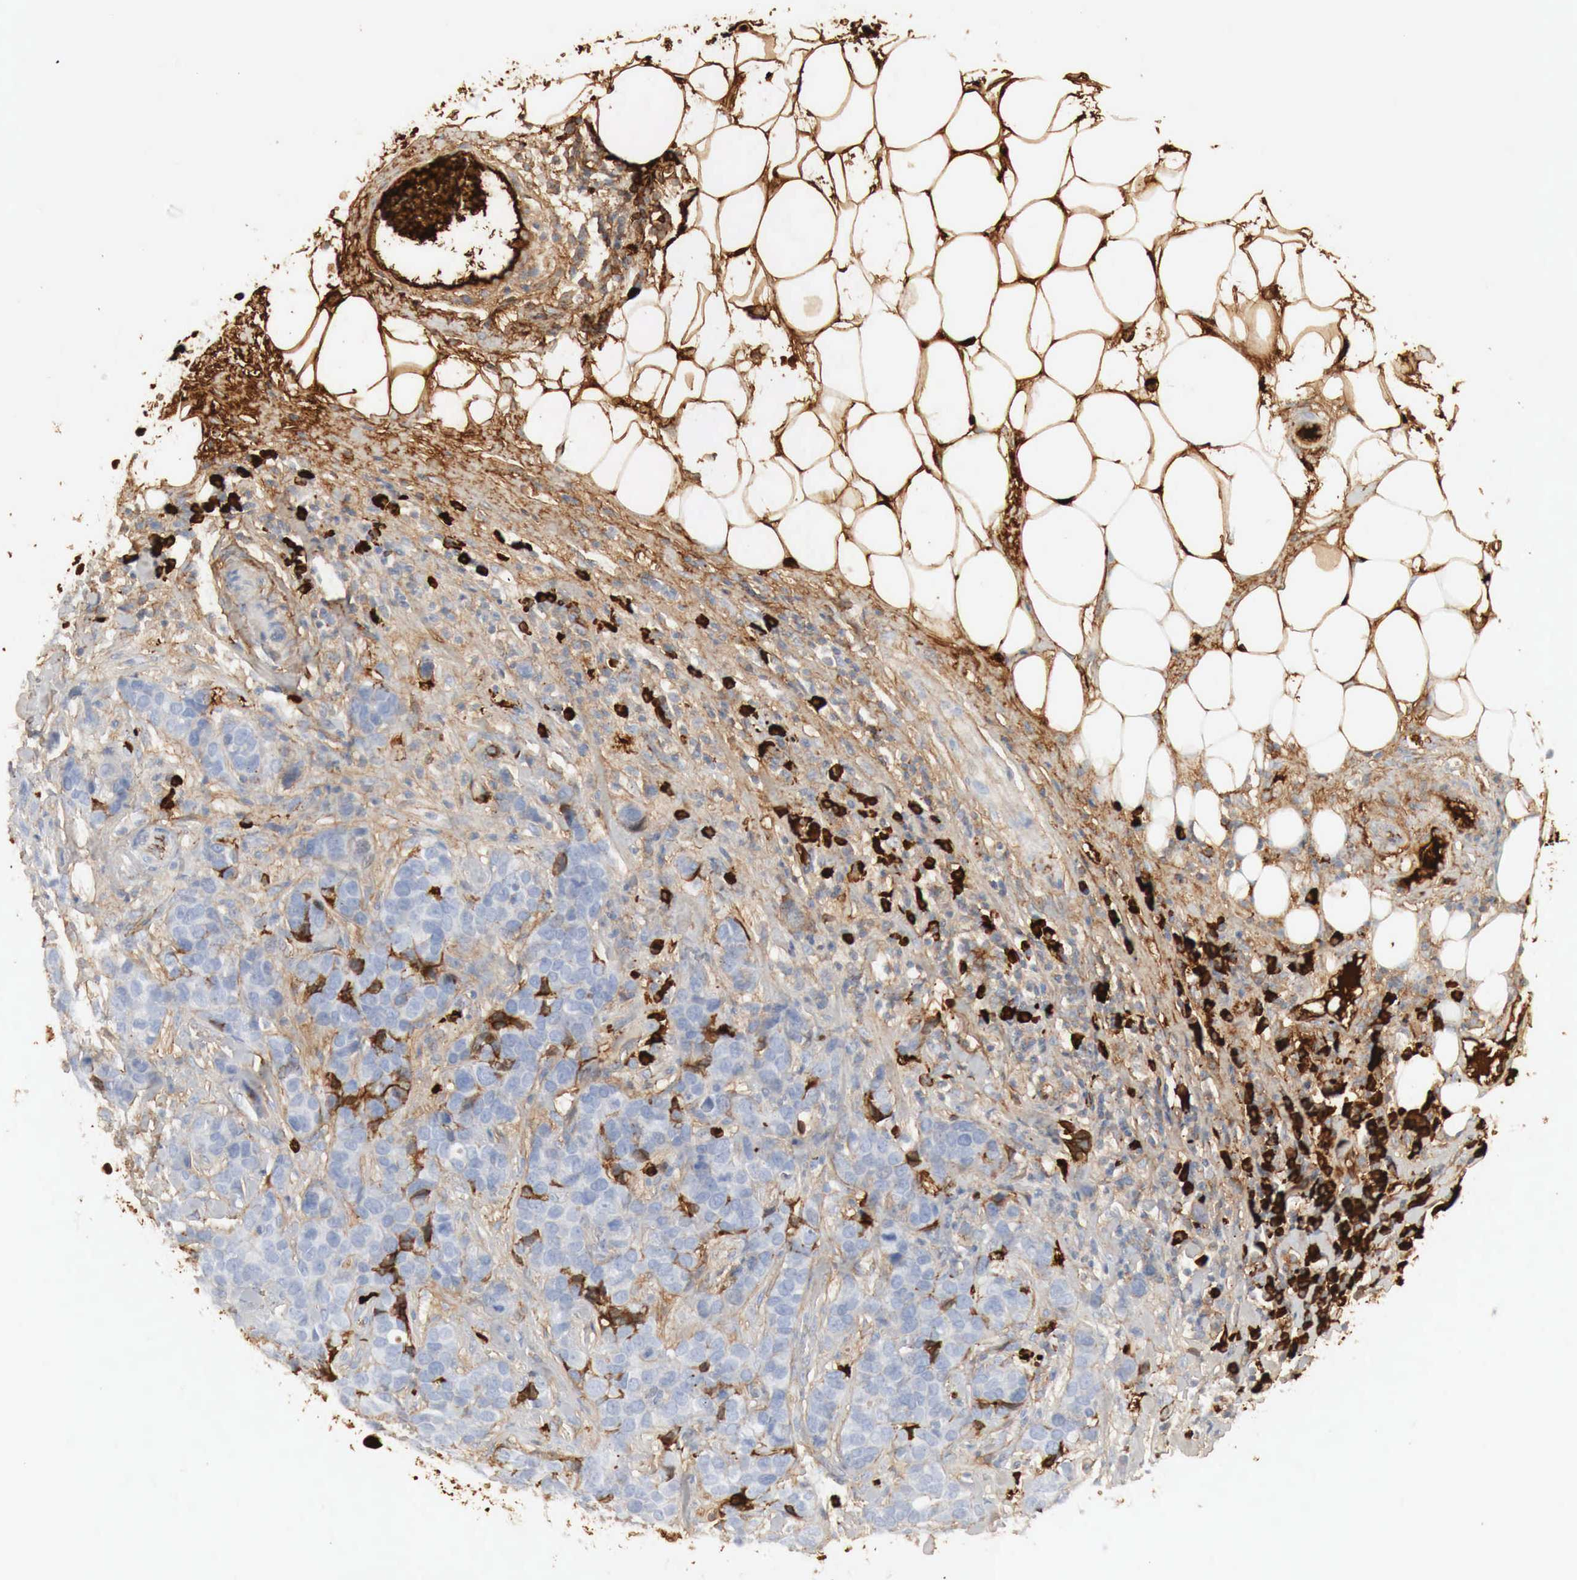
{"staining": {"intensity": "negative", "quantity": "none", "location": "none"}, "tissue": "breast cancer", "cell_type": "Tumor cells", "image_type": "cancer", "snomed": [{"axis": "morphology", "description": "Duct carcinoma"}, {"axis": "topography", "description": "Breast"}], "caption": "High power microscopy image of an immunohistochemistry micrograph of intraductal carcinoma (breast), revealing no significant positivity in tumor cells.", "gene": "IGLC3", "patient": {"sex": "female", "age": 91}}